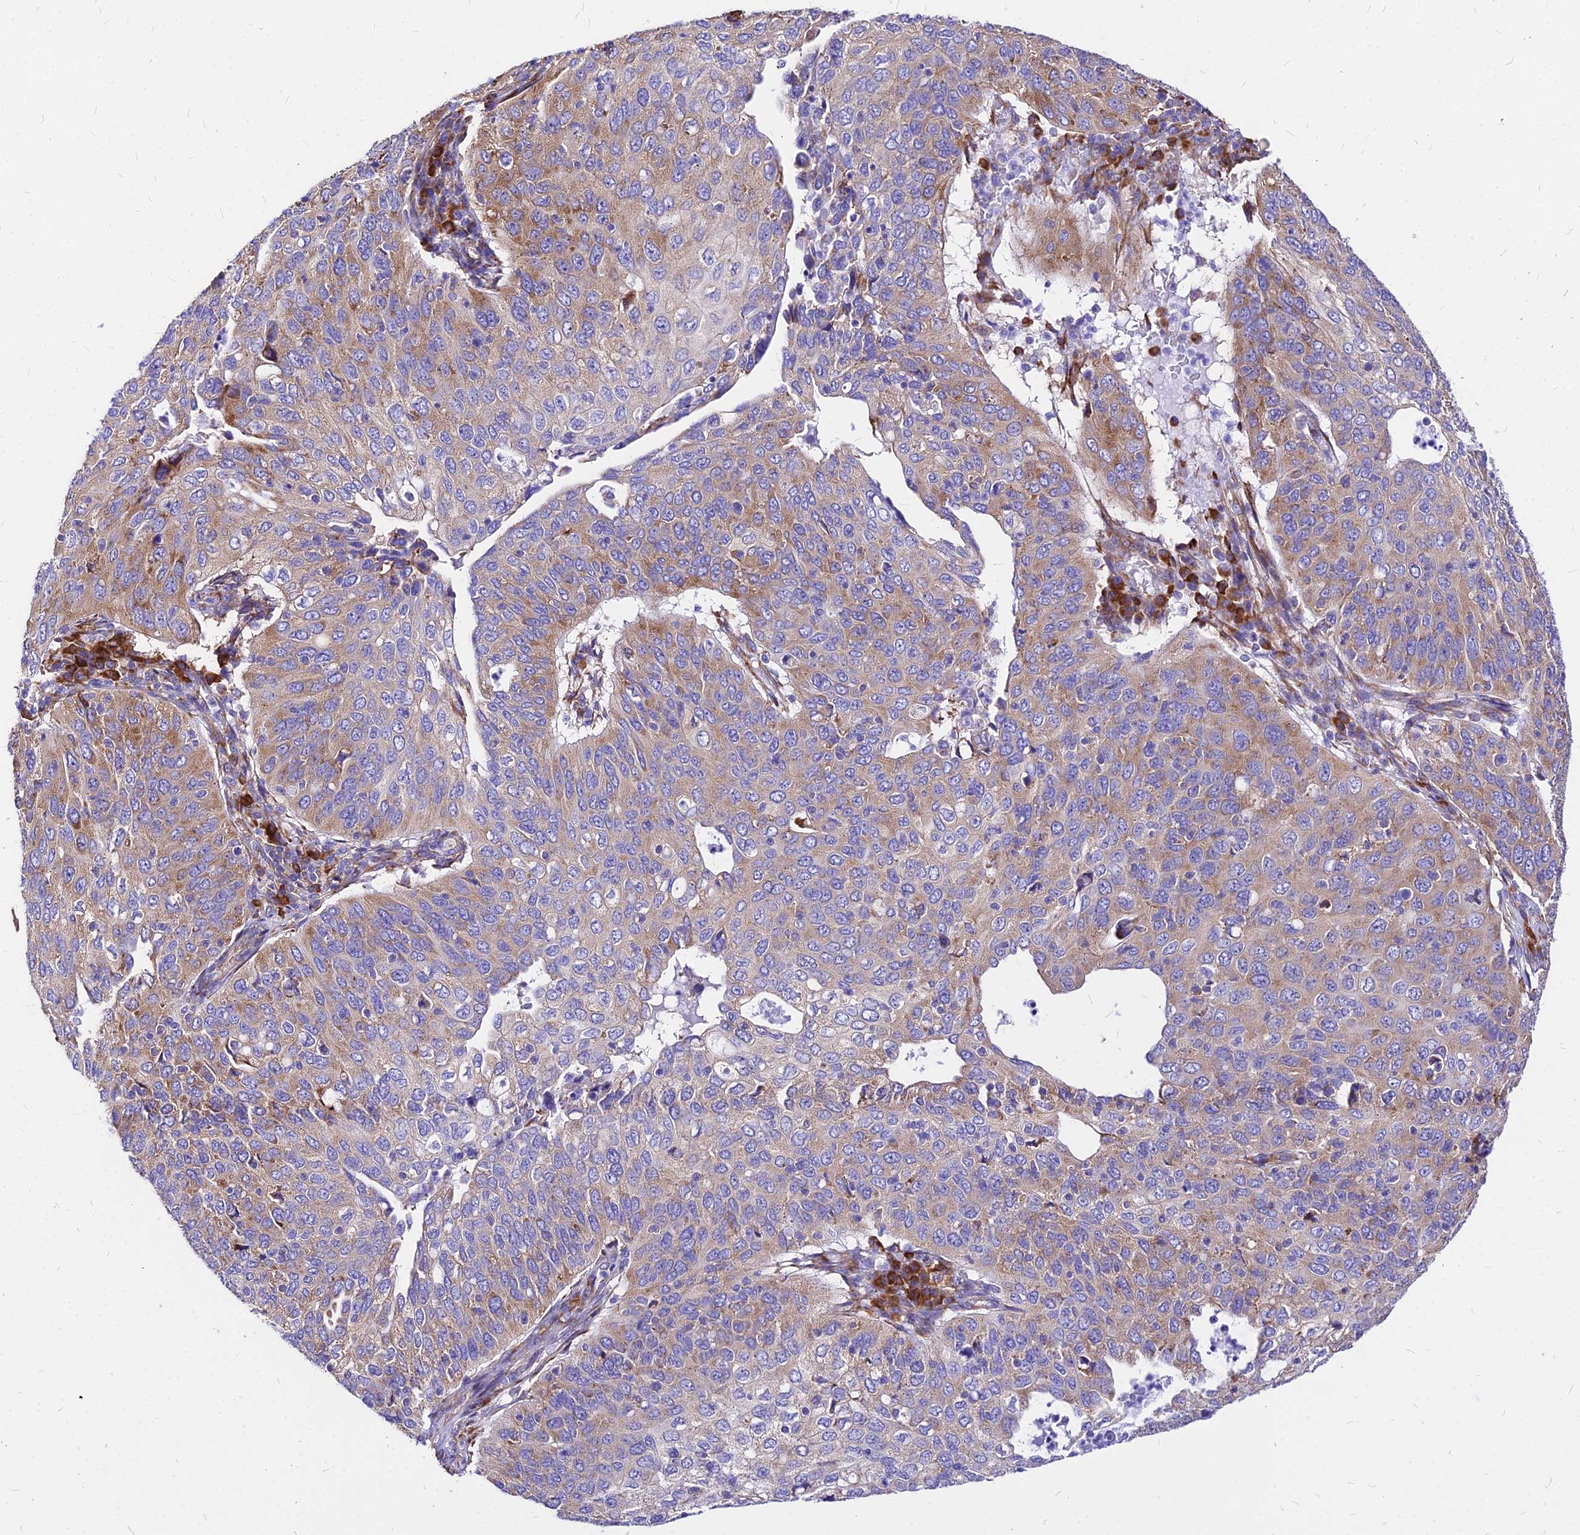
{"staining": {"intensity": "moderate", "quantity": "25%-75%", "location": "cytoplasmic/membranous"}, "tissue": "cervical cancer", "cell_type": "Tumor cells", "image_type": "cancer", "snomed": [{"axis": "morphology", "description": "Squamous cell carcinoma, NOS"}, {"axis": "topography", "description": "Cervix"}], "caption": "Squamous cell carcinoma (cervical) stained with DAB immunohistochemistry exhibits medium levels of moderate cytoplasmic/membranous staining in about 25%-75% of tumor cells.", "gene": "RPL19", "patient": {"sex": "female", "age": 36}}